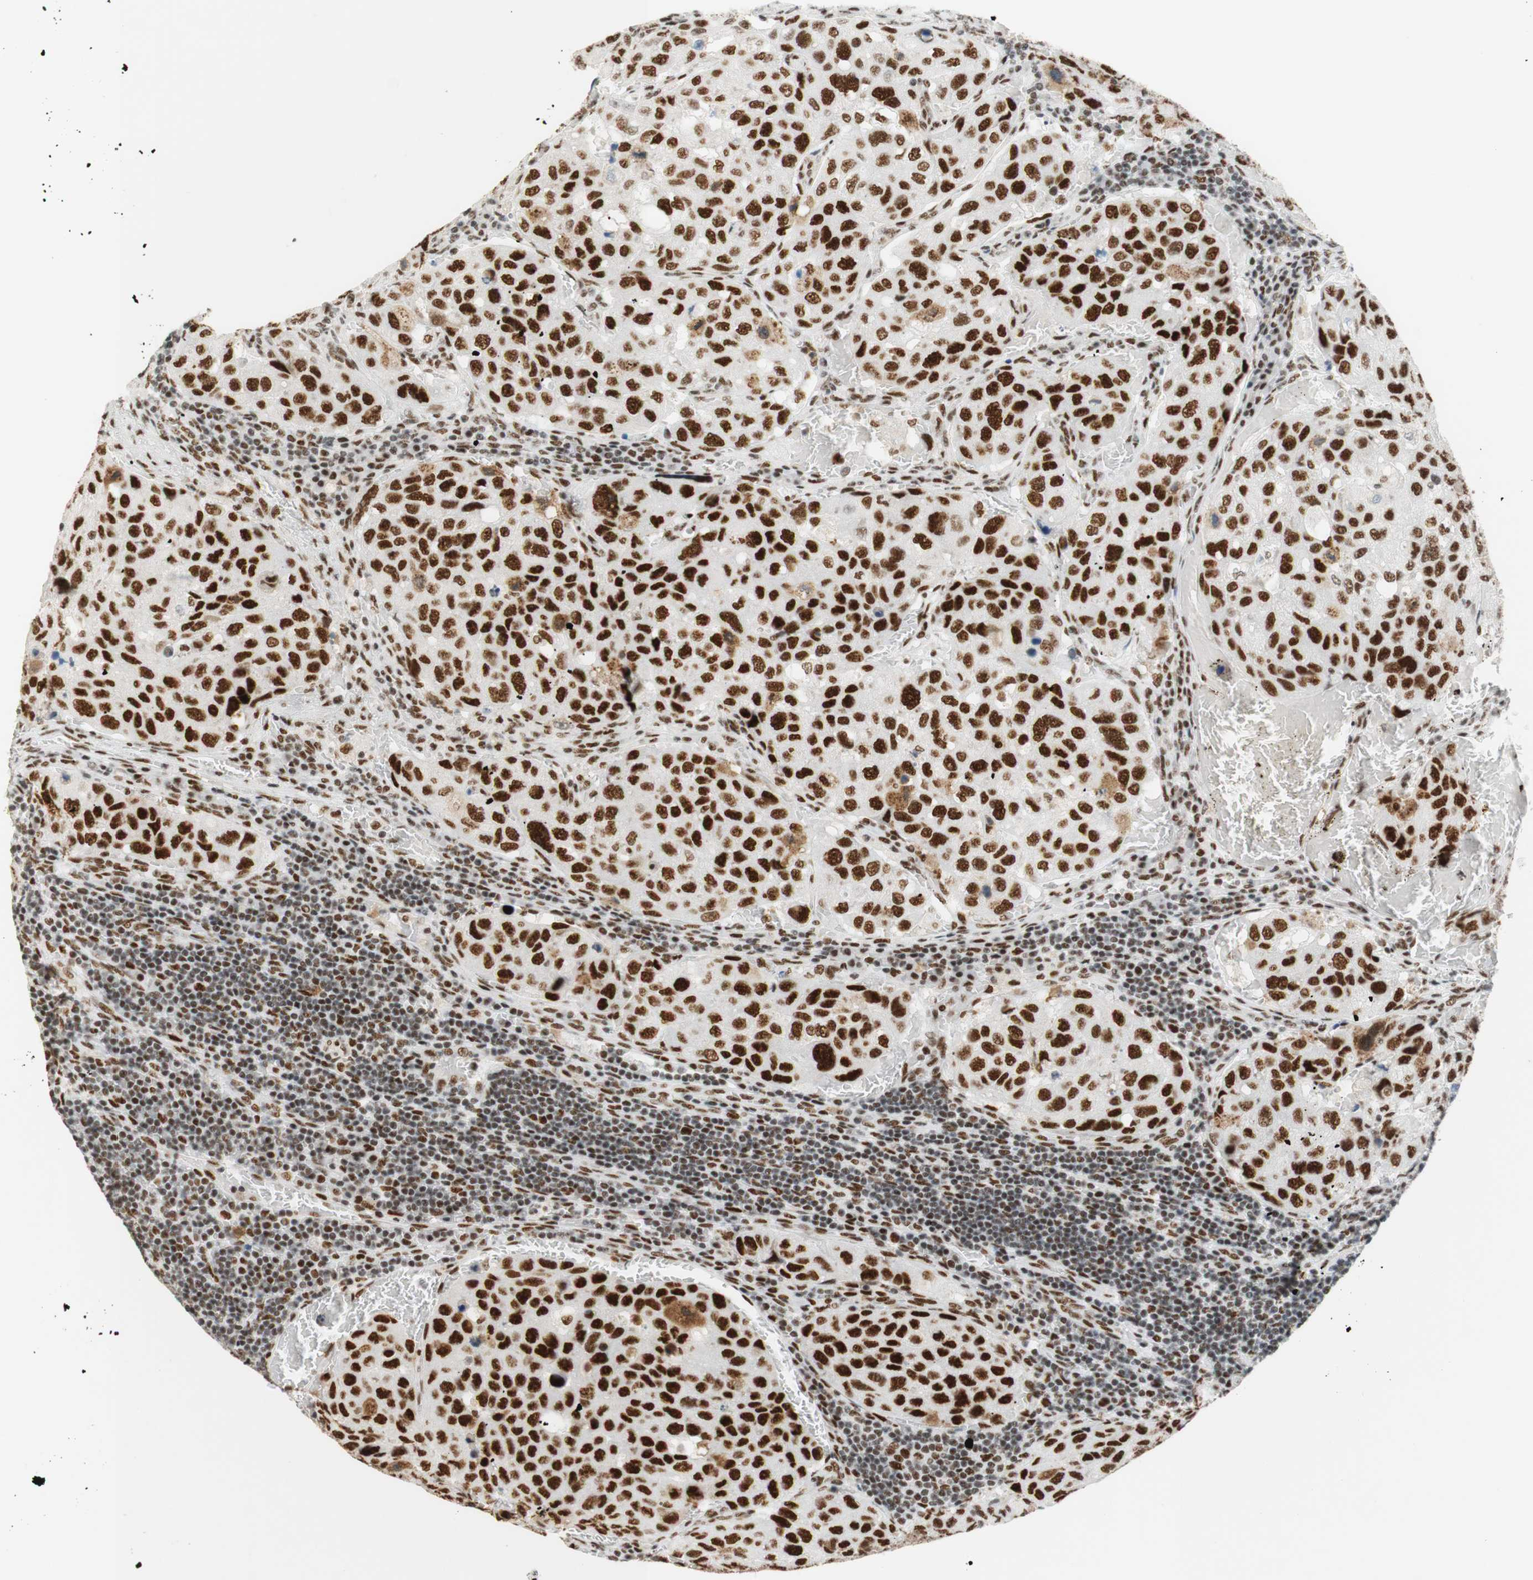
{"staining": {"intensity": "moderate", "quantity": ">75%", "location": "nuclear"}, "tissue": "urothelial cancer", "cell_type": "Tumor cells", "image_type": "cancer", "snomed": [{"axis": "morphology", "description": "Urothelial carcinoma, High grade"}, {"axis": "topography", "description": "Lymph node"}, {"axis": "topography", "description": "Urinary bladder"}], "caption": "IHC micrograph of neoplastic tissue: high-grade urothelial carcinoma stained using immunohistochemistry (IHC) displays medium levels of moderate protein expression localized specifically in the nuclear of tumor cells, appearing as a nuclear brown color.", "gene": "RNF20", "patient": {"sex": "male", "age": 51}}